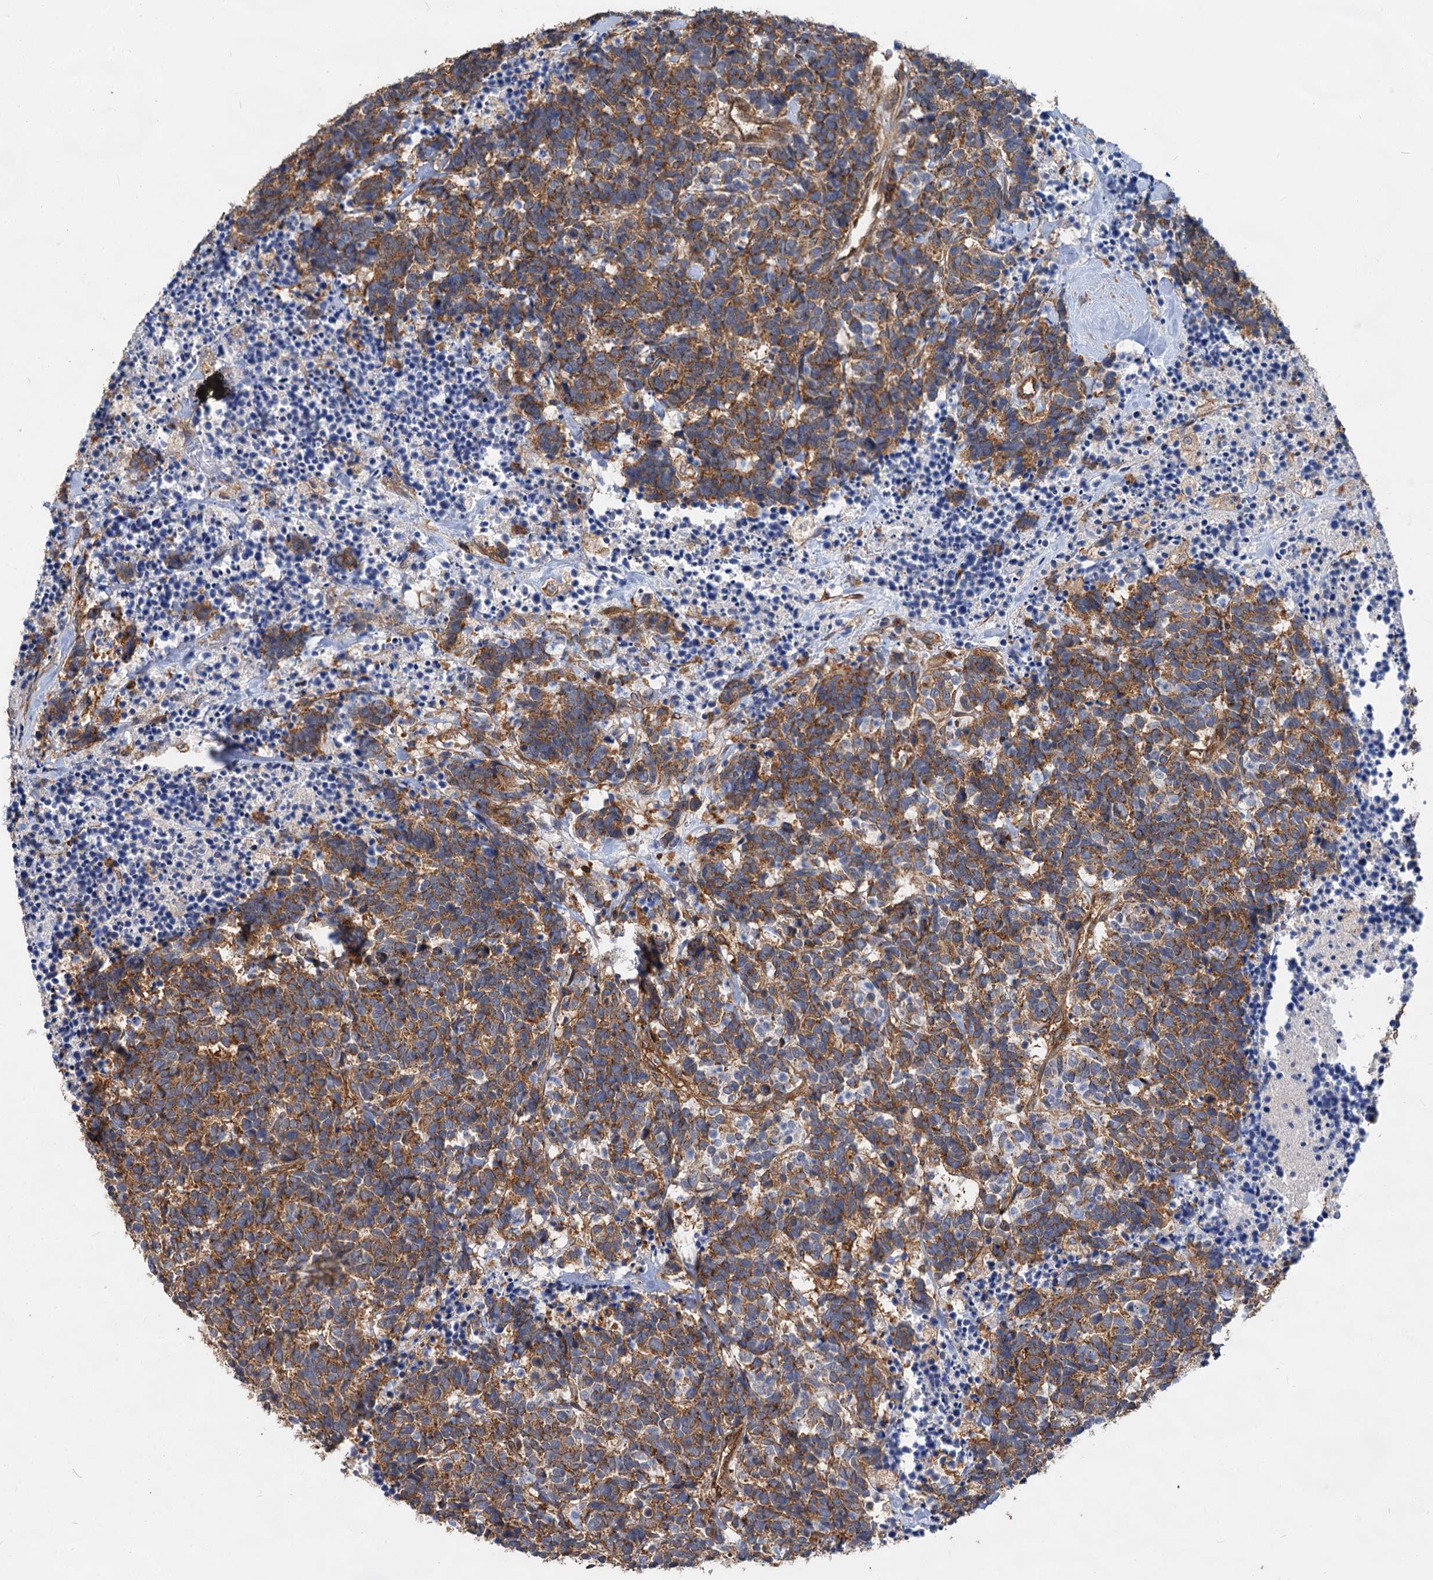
{"staining": {"intensity": "moderate", "quantity": ">75%", "location": "cytoplasmic/membranous"}, "tissue": "carcinoid", "cell_type": "Tumor cells", "image_type": "cancer", "snomed": [{"axis": "morphology", "description": "Carcinoma, NOS"}, {"axis": "morphology", "description": "Carcinoid, malignant, NOS"}, {"axis": "topography", "description": "Urinary bladder"}], "caption": "Protein analysis of carcinoid tissue shows moderate cytoplasmic/membranous staining in approximately >75% of tumor cells. The staining was performed using DAB (3,3'-diaminobenzidine), with brown indicating positive protein expression. Nuclei are stained blue with hematoxylin.", "gene": "PACS1", "patient": {"sex": "male", "age": 57}}